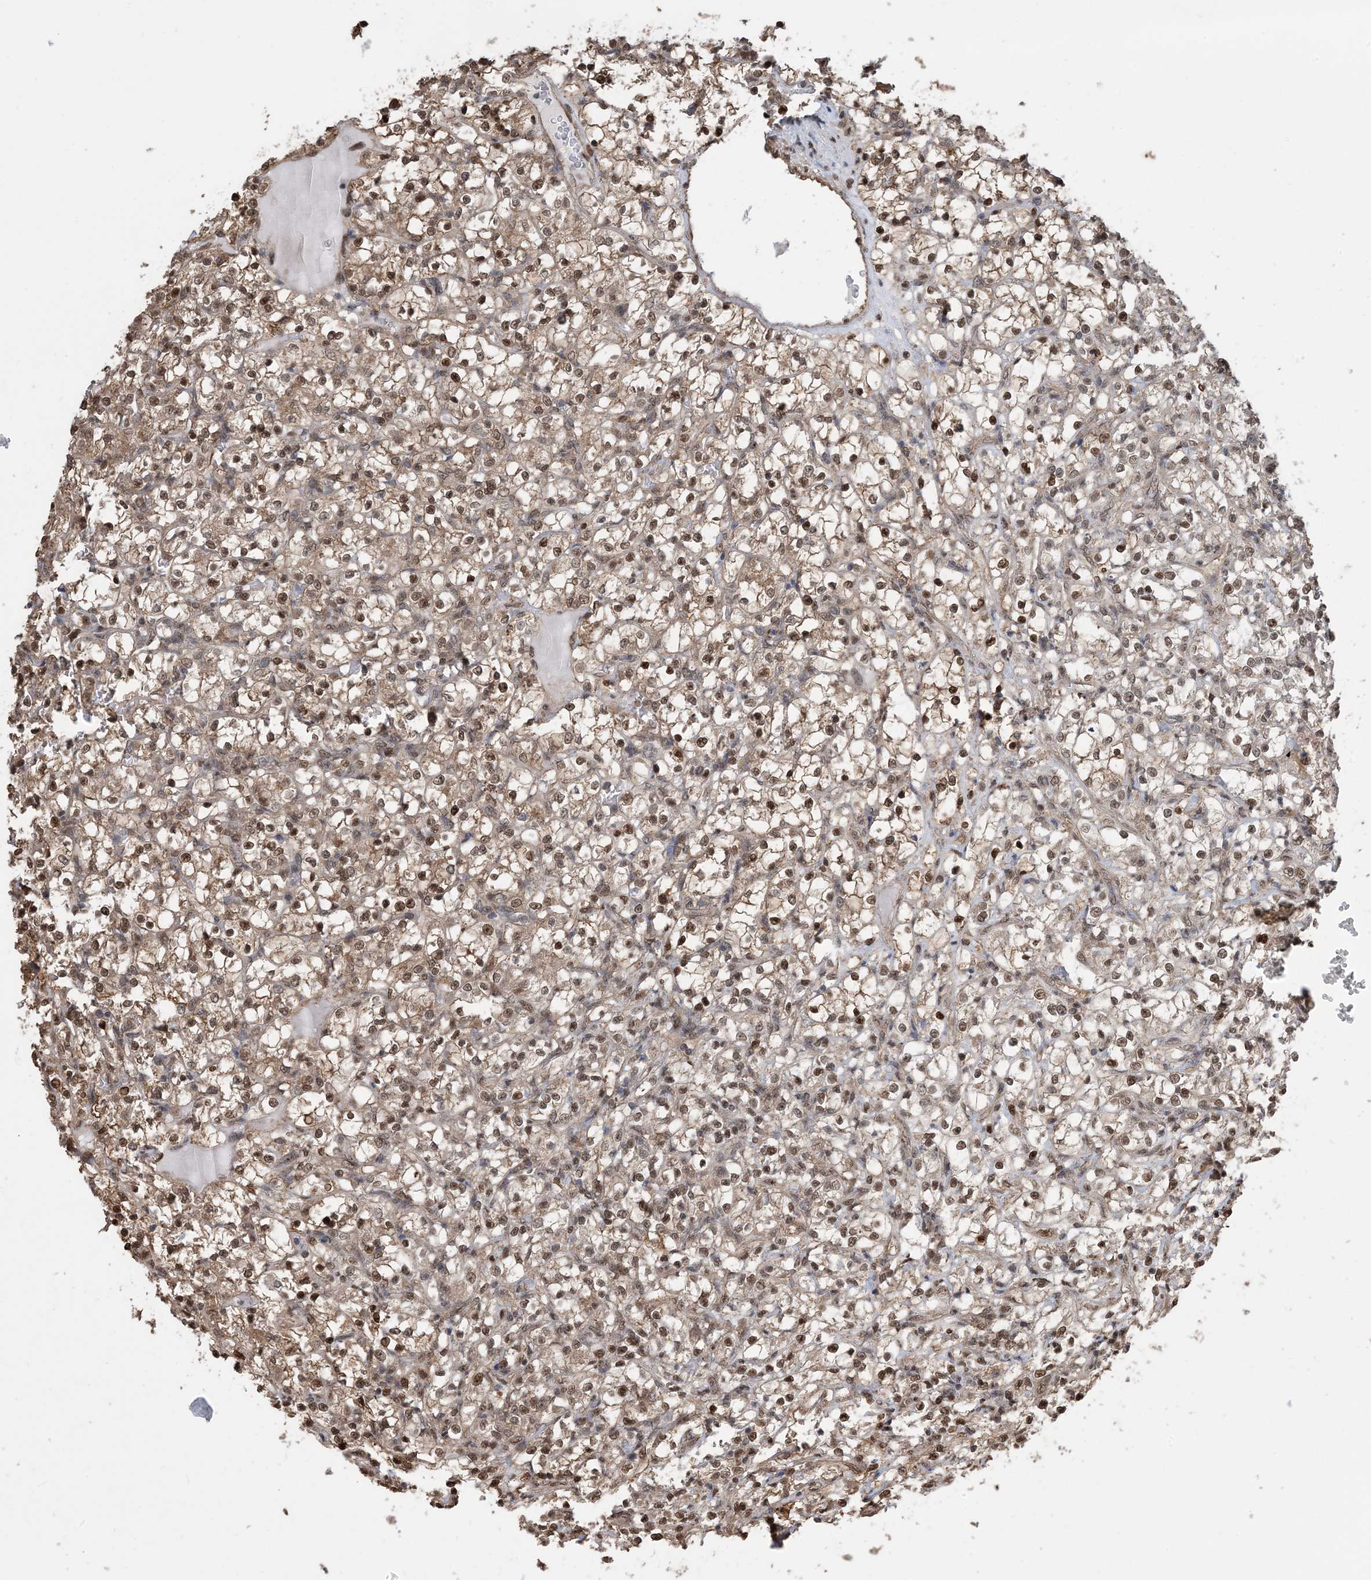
{"staining": {"intensity": "moderate", "quantity": ">75%", "location": "nuclear"}, "tissue": "renal cancer", "cell_type": "Tumor cells", "image_type": "cancer", "snomed": [{"axis": "morphology", "description": "Adenocarcinoma, NOS"}, {"axis": "topography", "description": "Kidney"}], "caption": "Immunohistochemical staining of renal cancer exhibits medium levels of moderate nuclear positivity in approximately >75% of tumor cells.", "gene": "HSPA1A", "patient": {"sex": "female", "age": 69}}